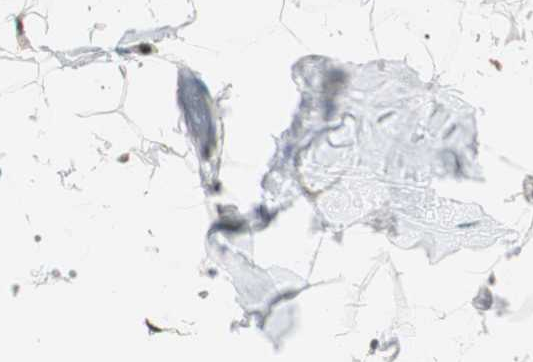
{"staining": {"intensity": "moderate", "quantity": ">75%", "location": "nuclear"}, "tissue": "adipose tissue", "cell_type": "Adipocytes", "image_type": "normal", "snomed": [{"axis": "morphology", "description": "Normal tissue, NOS"}, {"axis": "topography", "description": "Soft tissue"}], "caption": "Protein expression analysis of benign human adipose tissue reveals moderate nuclear positivity in about >75% of adipocytes. (DAB (3,3'-diaminobenzidine) IHC with brightfield microscopy, high magnification).", "gene": "RAD1", "patient": {"sex": "male", "age": 72}}